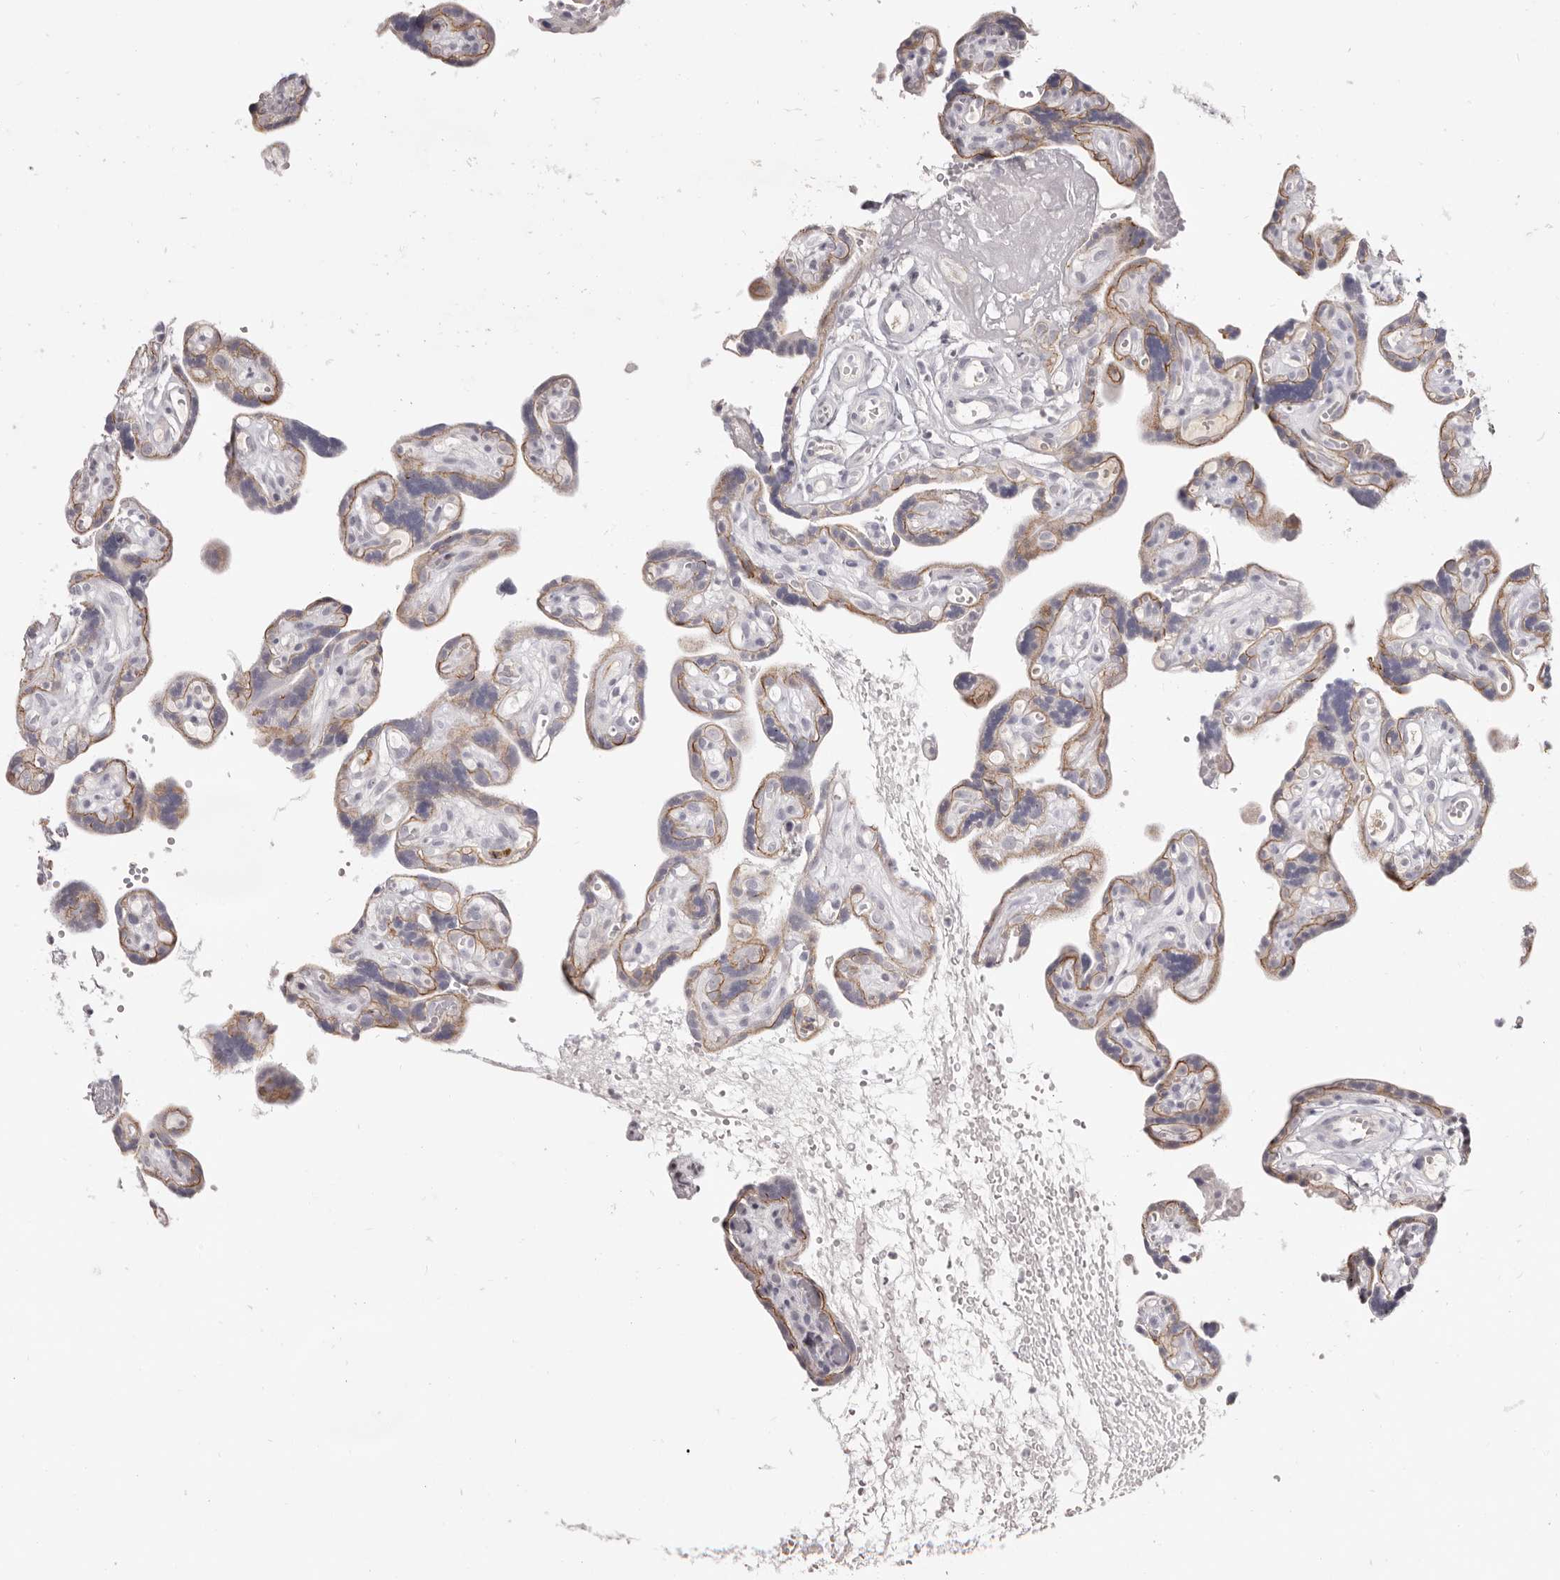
{"staining": {"intensity": "negative", "quantity": "none", "location": "none"}, "tissue": "placenta", "cell_type": "Decidual cells", "image_type": "normal", "snomed": [{"axis": "morphology", "description": "Normal tissue, NOS"}, {"axis": "topography", "description": "Placenta"}], "caption": "DAB immunohistochemical staining of normal human placenta demonstrates no significant expression in decidual cells.", "gene": "PCDHB6", "patient": {"sex": "female", "age": 30}}